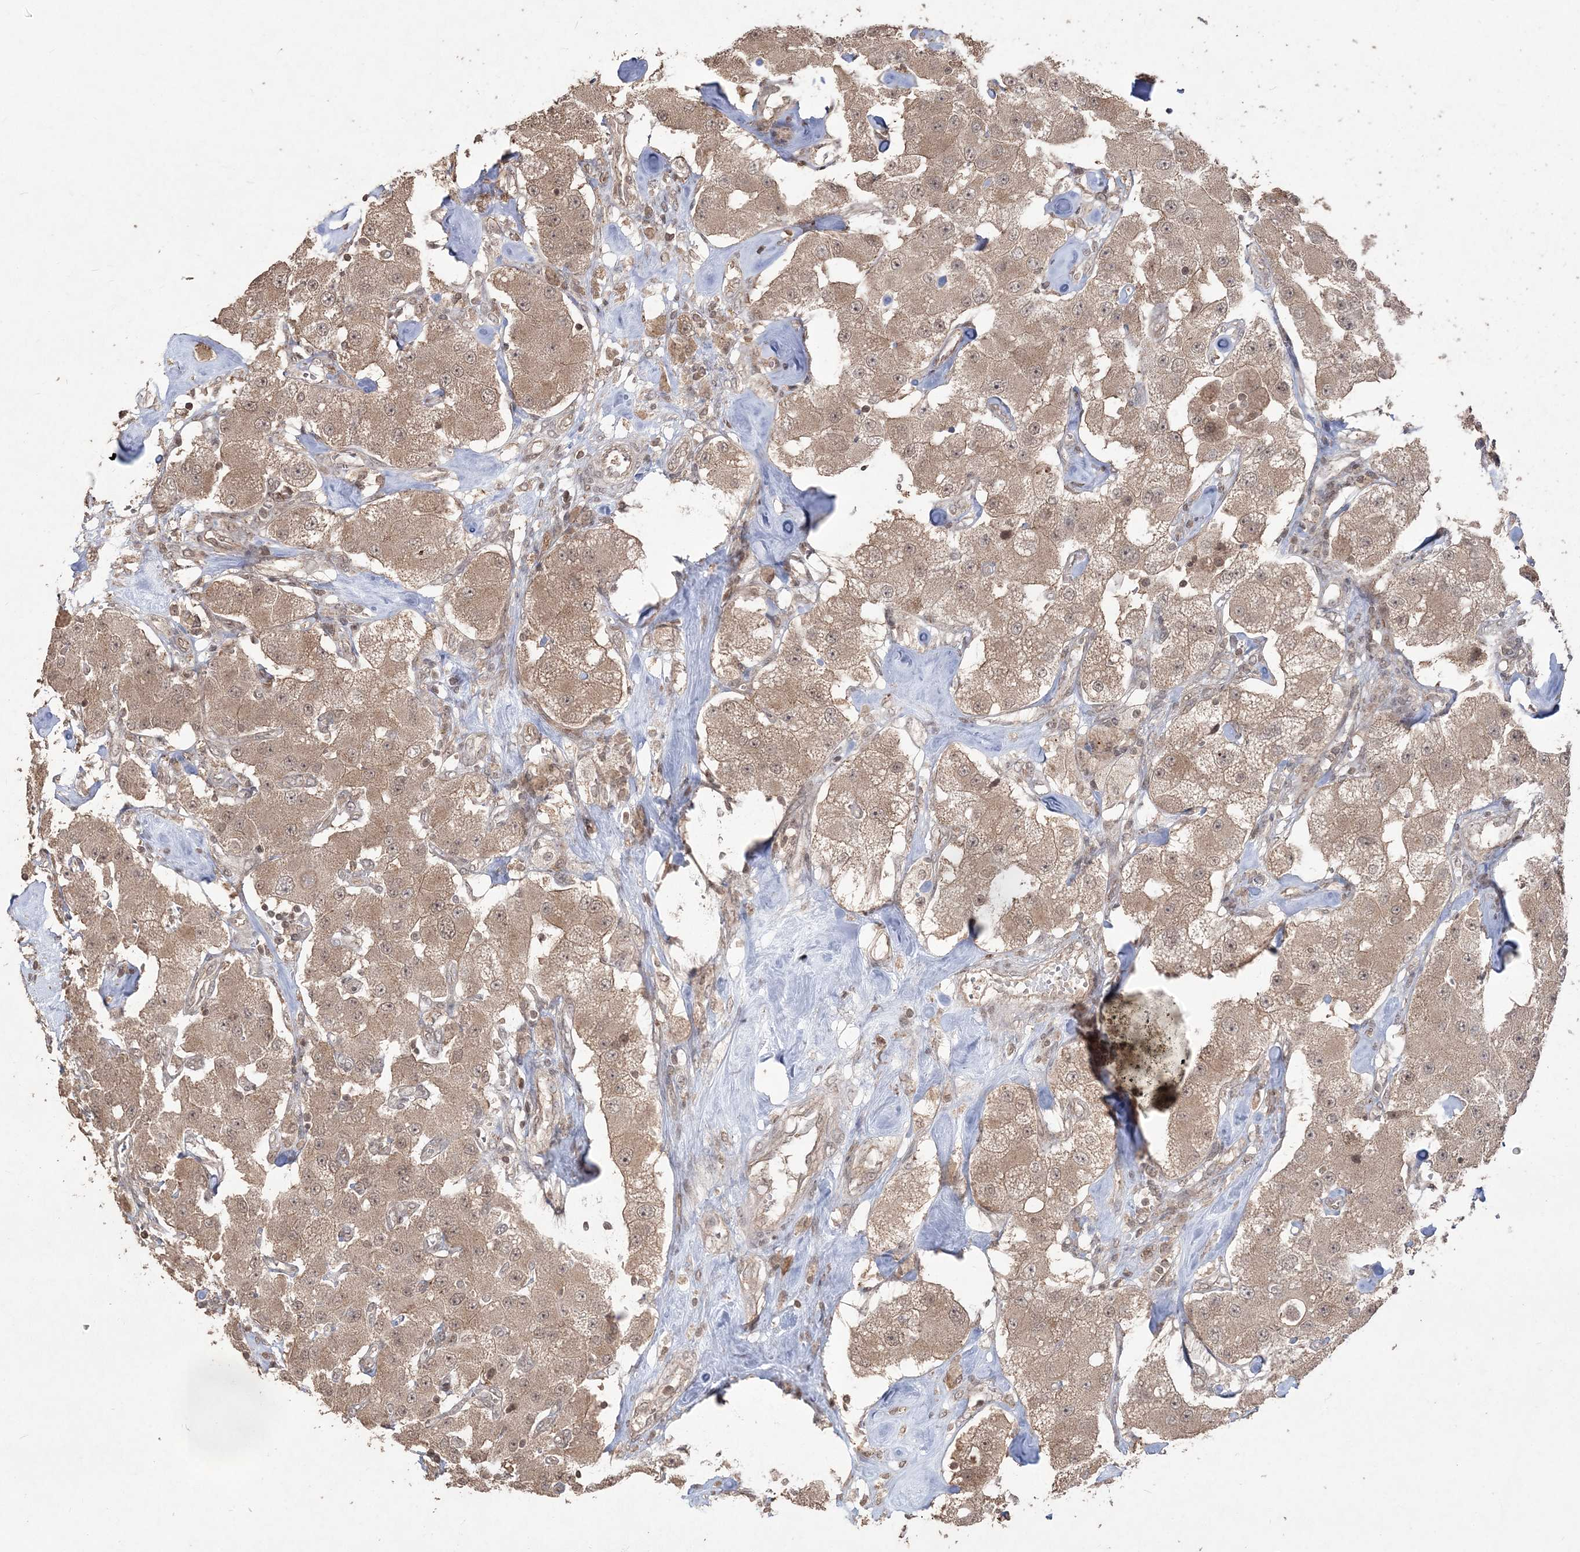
{"staining": {"intensity": "weak", "quantity": ">75%", "location": "cytoplasmic/membranous,nuclear"}, "tissue": "carcinoid", "cell_type": "Tumor cells", "image_type": "cancer", "snomed": [{"axis": "morphology", "description": "Carcinoid, malignant, NOS"}, {"axis": "topography", "description": "Pancreas"}], "caption": "Immunohistochemical staining of human carcinoid (malignant) exhibits low levels of weak cytoplasmic/membranous and nuclear expression in about >75% of tumor cells.", "gene": "EHHADH", "patient": {"sex": "male", "age": 41}}